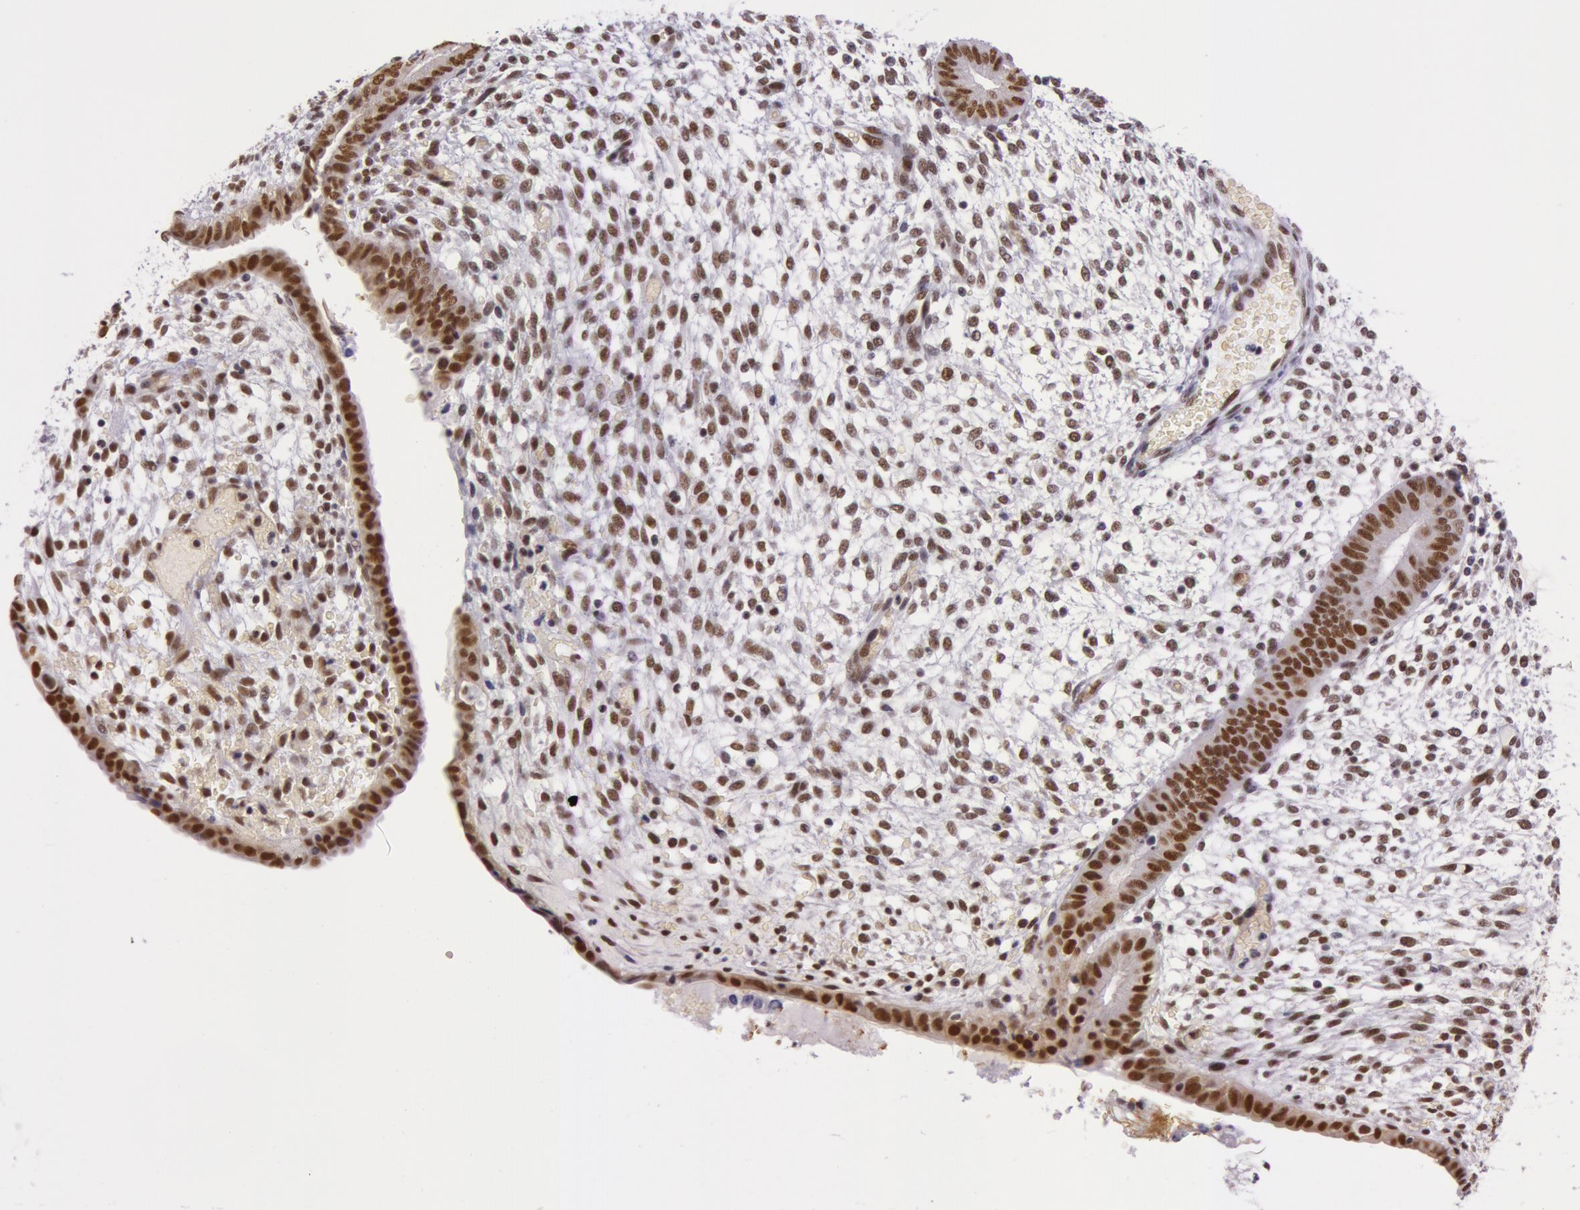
{"staining": {"intensity": "moderate", "quantity": "25%-75%", "location": "nuclear"}, "tissue": "endometrium", "cell_type": "Cells in endometrial stroma", "image_type": "normal", "snomed": [{"axis": "morphology", "description": "Normal tissue, NOS"}, {"axis": "topography", "description": "Endometrium"}], "caption": "IHC photomicrograph of unremarkable human endometrium stained for a protein (brown), which shows medium levels of moderate nuclear positivity in approximately 25%-75% of cells in endometrial stroma.", "gene": "NBN", "patient": {"sex": "female", "age": 42}}